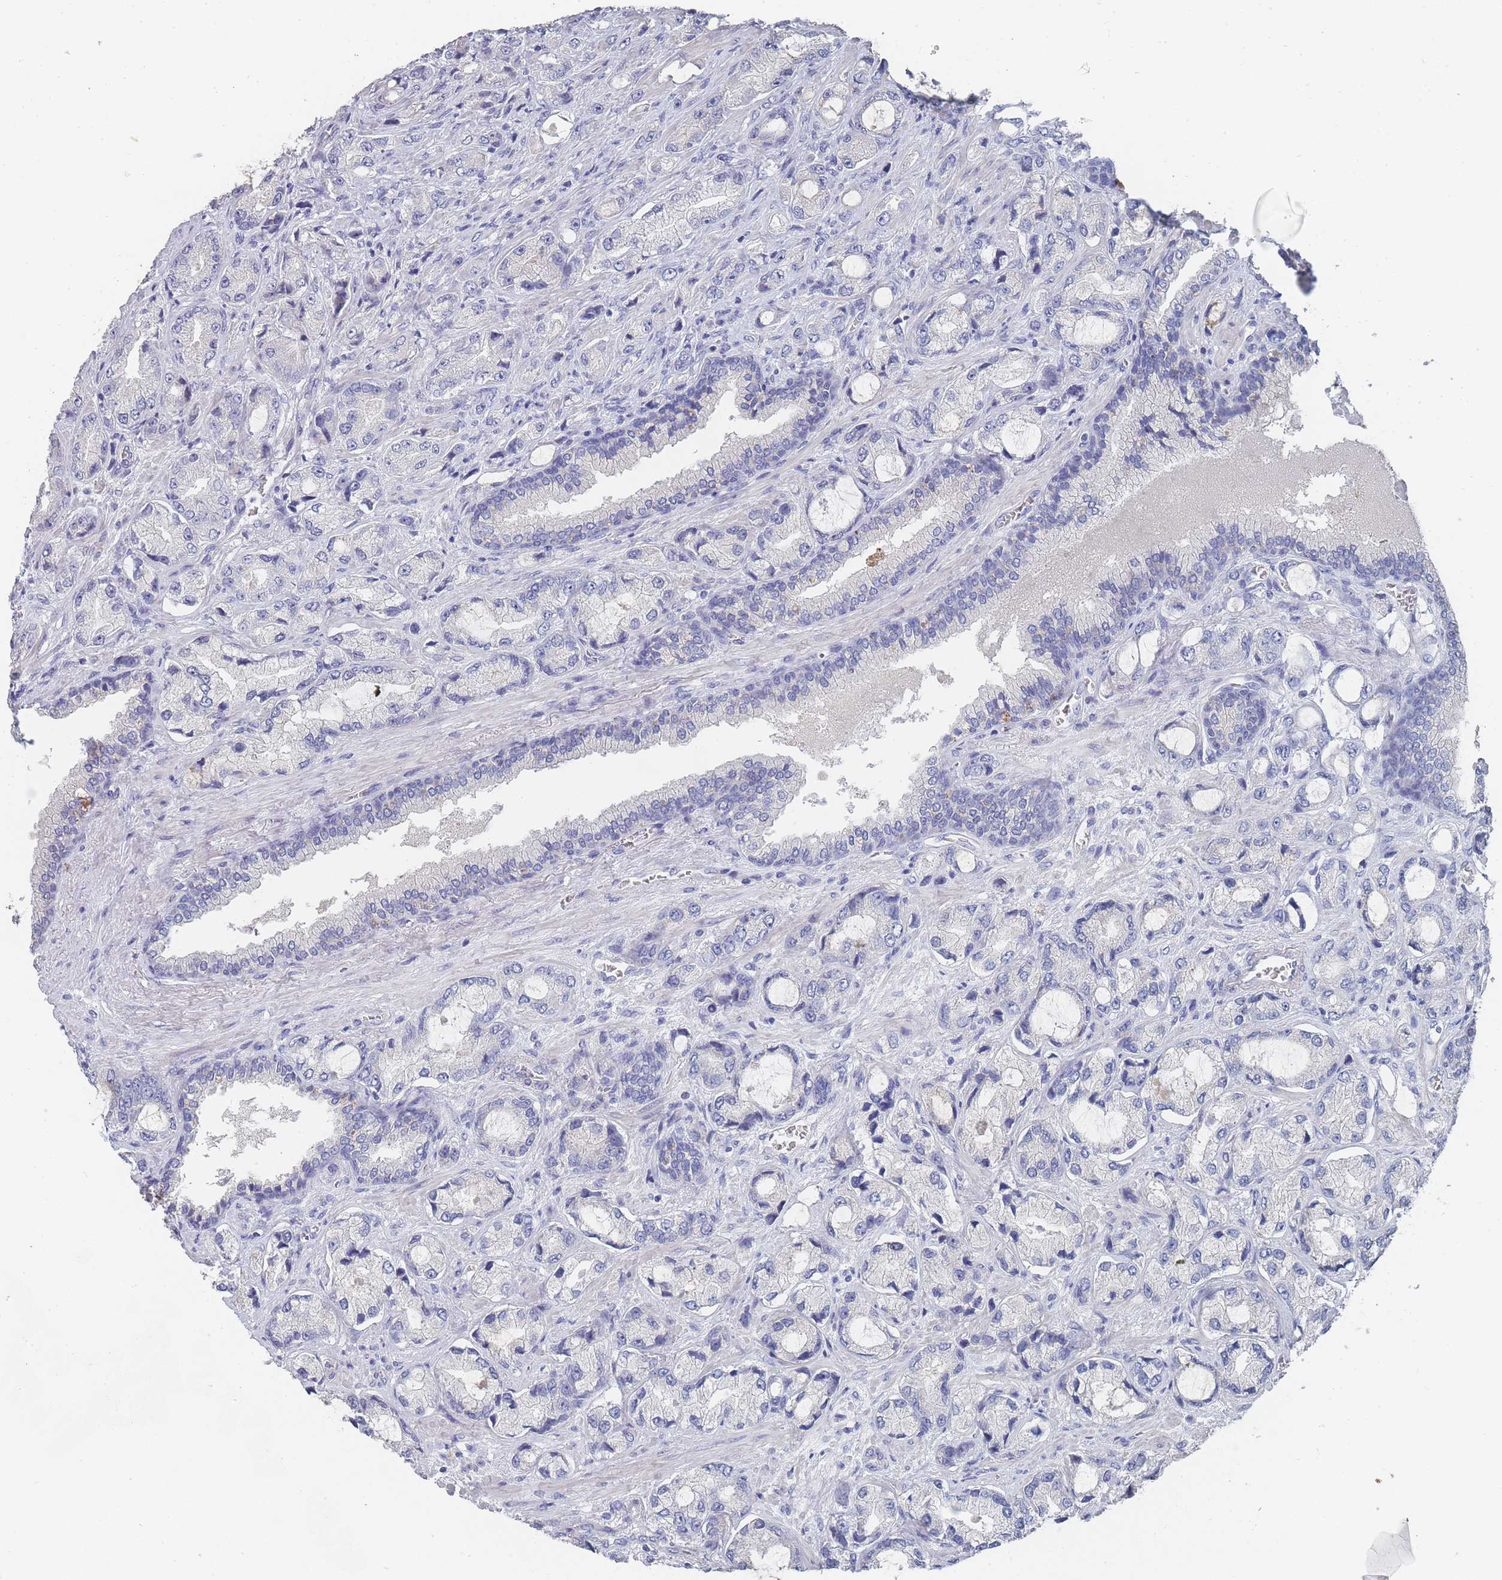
{"staining": {"intensity": "negative", "quantity": "none", "location": "none"}, "tissue": "prostate cancer", "cell_type": "Tumor cells", "image_type": "cancer", "snomed": [{"axis": "morphology", "description": "Adenocarcinoma, High grade"}, {"axis": "topography", "description": "Prostate"}], "caption": "An image of prostate cancer (high-grade adenocarcinoma) stained for a protein shows no brown staining in tumor cells.", "gene": "ACAD11", "patient": {"sex": "male", "age": 68}}